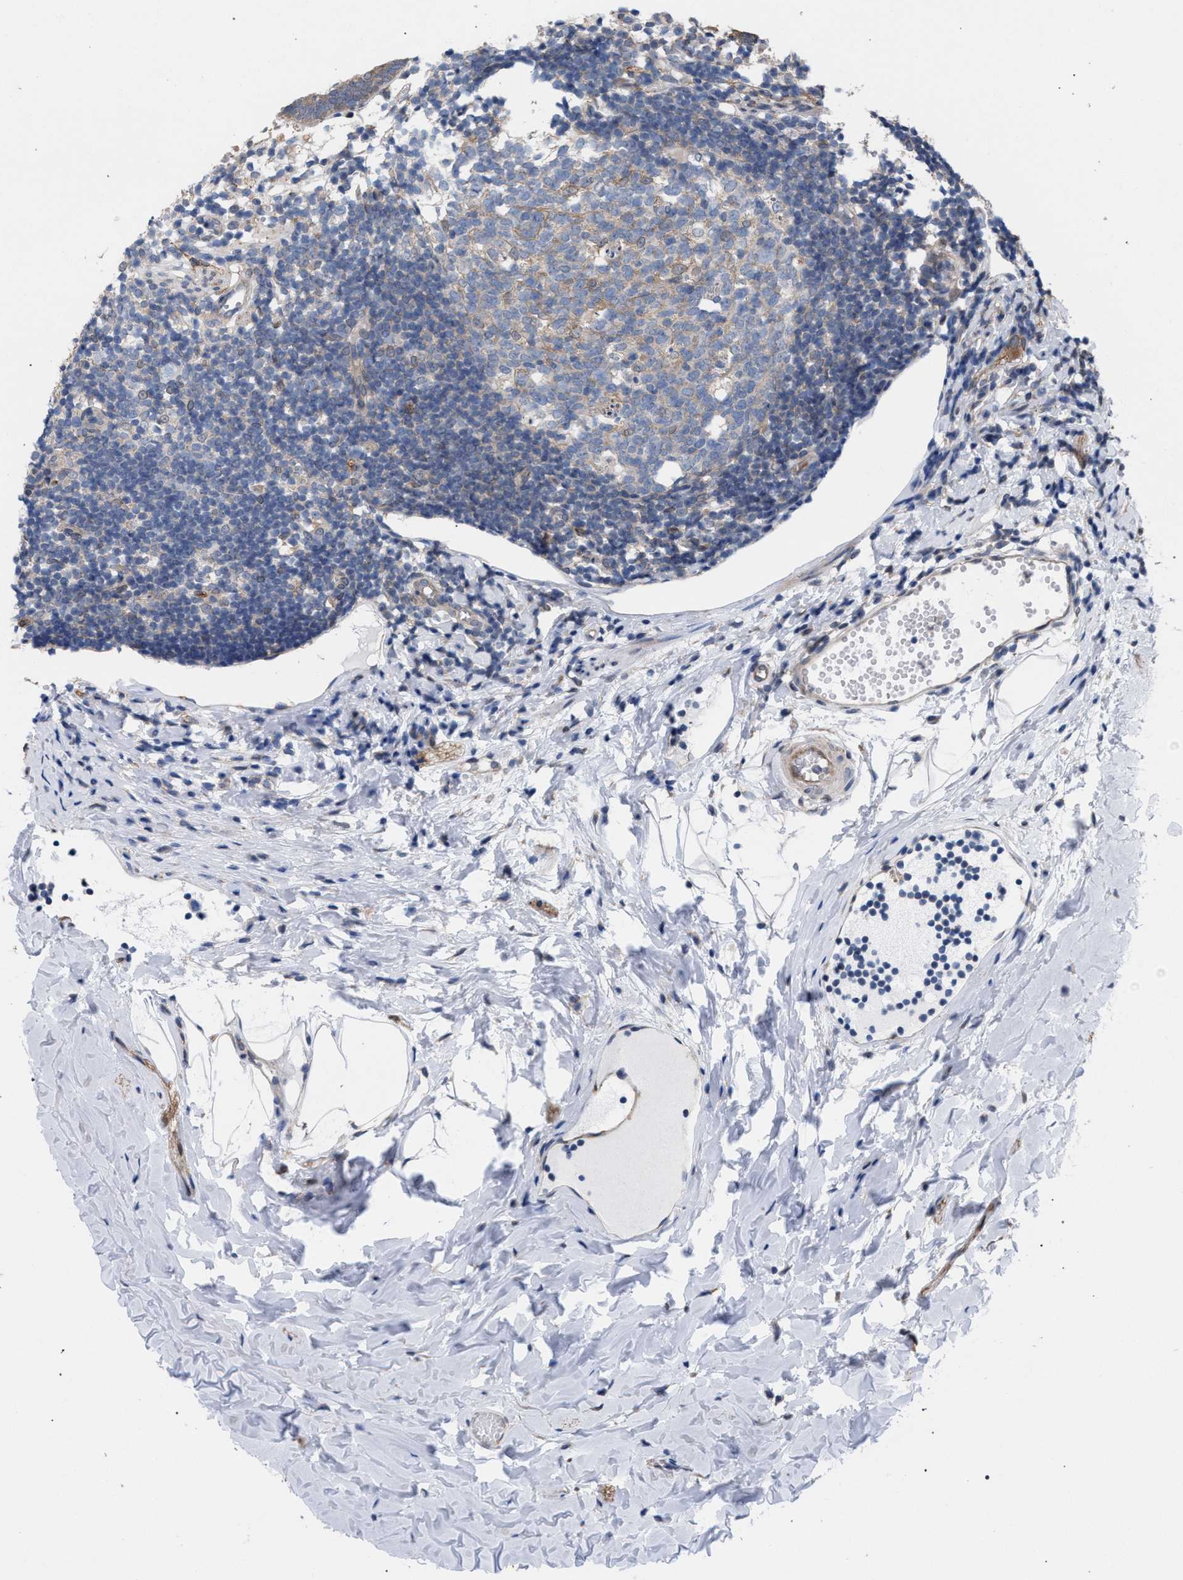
{"staining": {"intensity": "moderate", "quantity": ">75%", "location": "cytoplasmic/membranous"}, "tissue": "appendix", "cell_type": "Glandular cells", "image_type": "normal", "snomed": [{"axis": "morphology", "description": "Normal tissue, NOS"}, {"axis": "topography", "description": "Appendix"}], "caption": "Immunohistochemistry image of normal appendix: appendix stained using IHC displays medium levels of moderate protein expression localized specifically in the cytoplasmic/membranous of glandular cells, appearing as a cytoplasmic/membranous brown color.", "gene": "ARPC5L", "patient": {"sex": "female", "age": 20}}